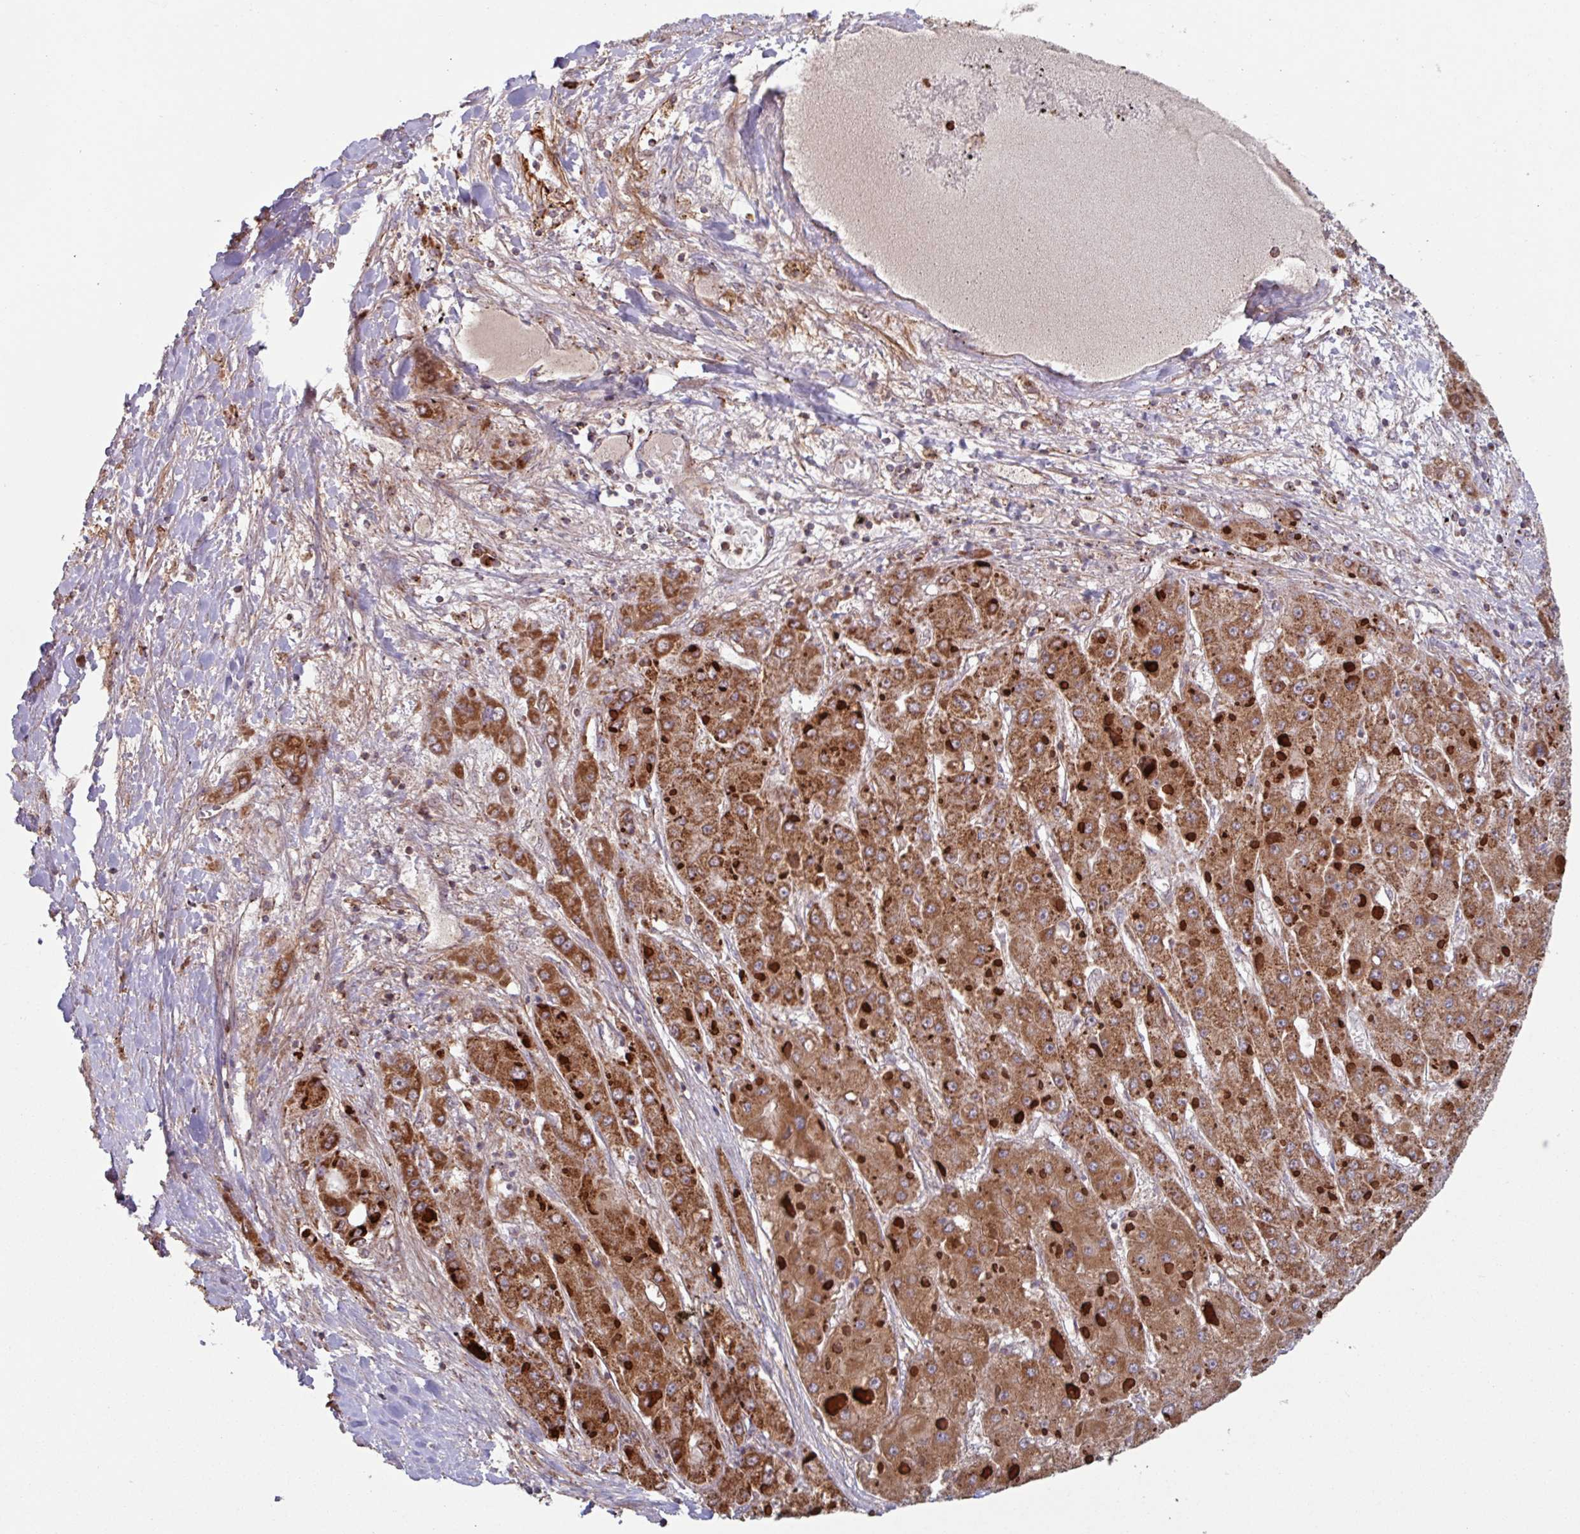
{"staining": {"intensity": "strong", "quantity": ">75%", "location": "cytoplasmic/membranous"}, "tissue": "liver cancer", "cell_type": "Tumor cells", "image_type": "cancer", "snomed": [{"axis": "morphology", "description": "Carcinoma, Hepatocellular, NOS"}, {"axis": "topography", "description": "Liver"}], "caption": "Human liver hepatocellular carcinoma stained with a protein marker shows strong staining in tumor cells.", "gene": "COX7C", "patient": {"sex": "female", "age": 73}}